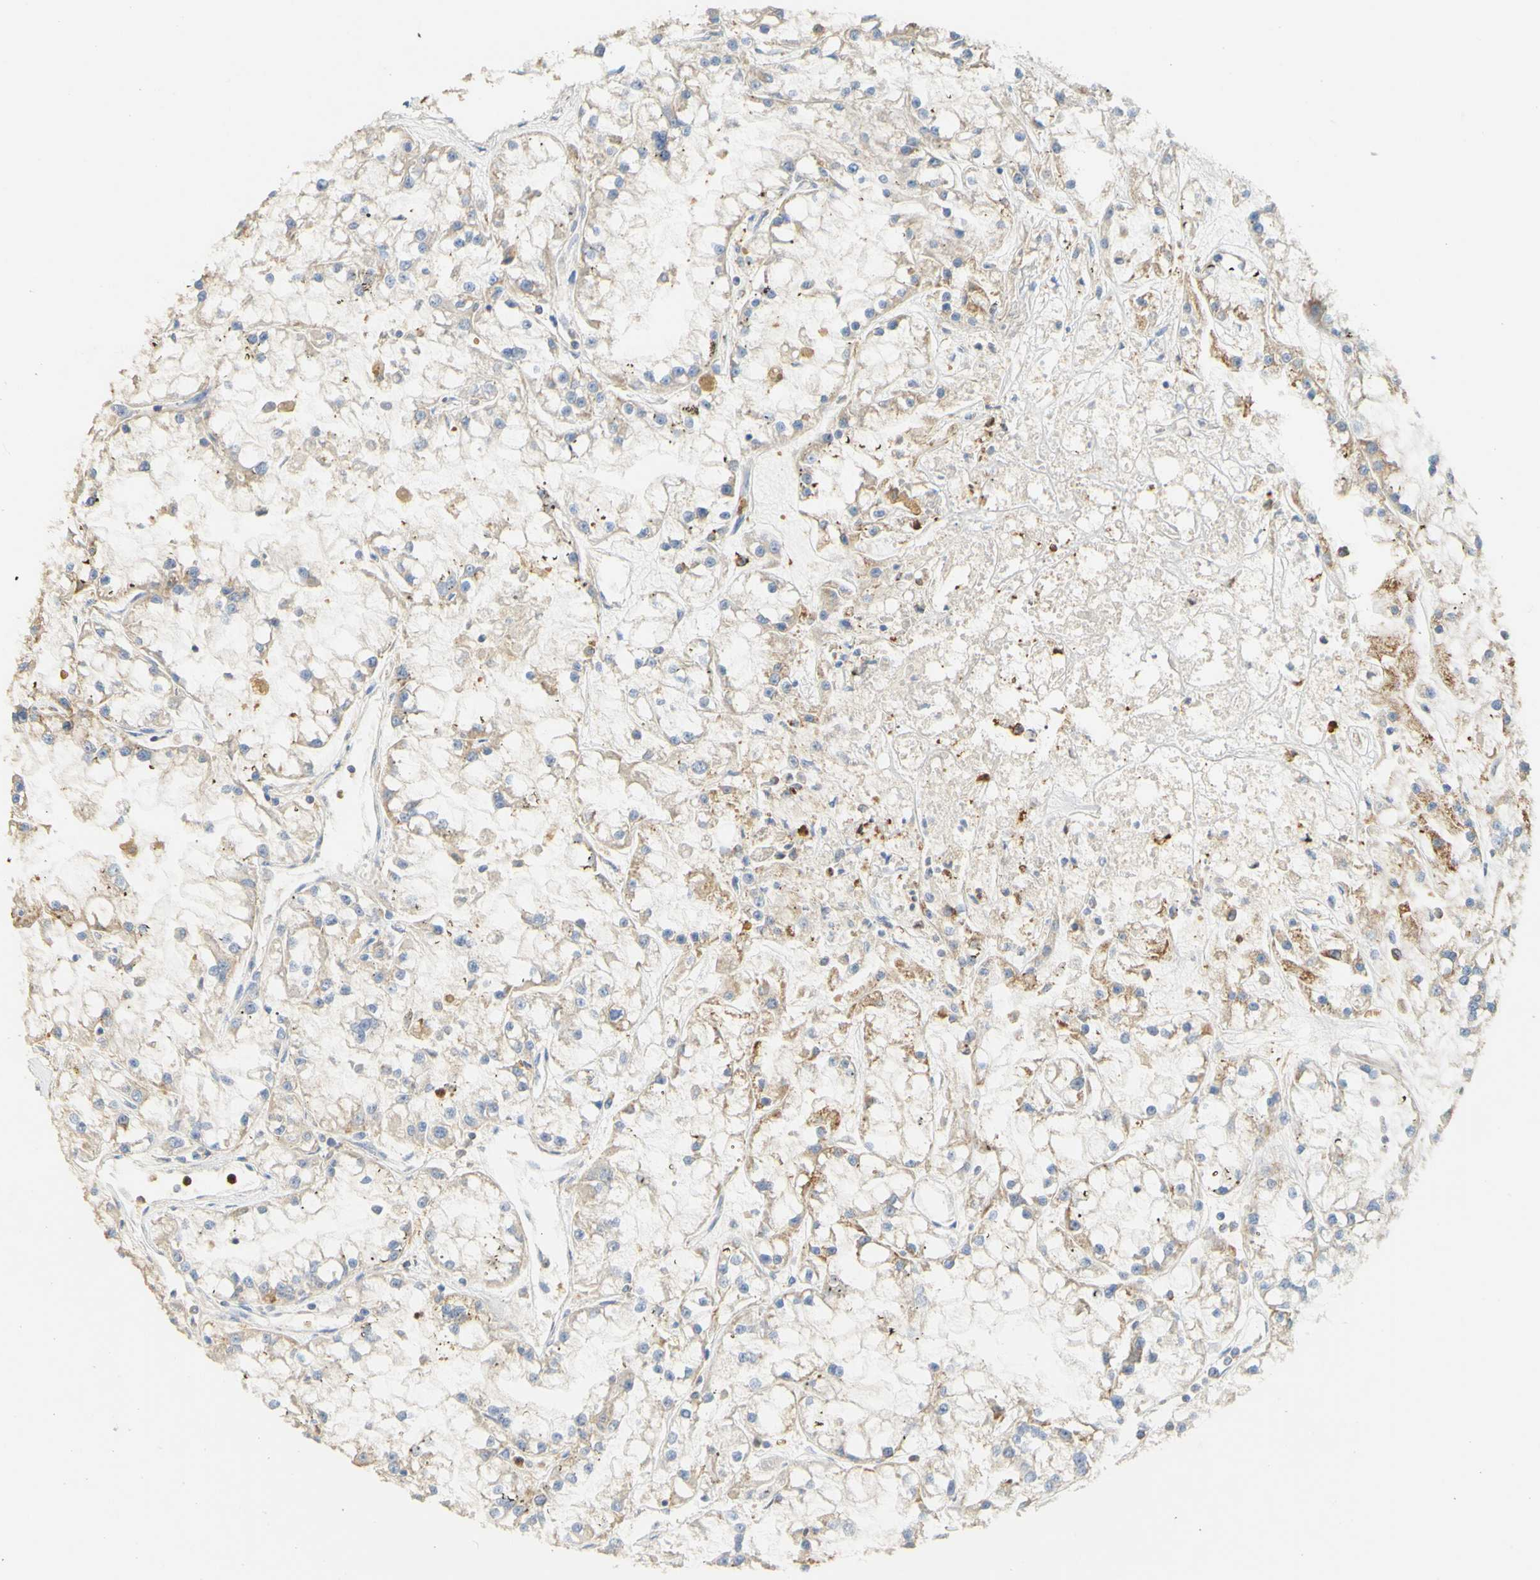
{"staining": {"intensity": "negative", "quantity": "none", "location": "none"}, "tissue": "renal cancer", "cell_type": "Tumor cells", "image_type": "cancer", "snomed": [{"axis": "morphology", "description": "Adenocarcinoma, NOS"}, {"axis": "topography", "description": "Kidney"}], "caption": "Immunohistochemical staining of renal cancer shows no significant positivity in tumor cells.", "gene": "PCDH7", "patient": {"sex": "female", "age": 52}}